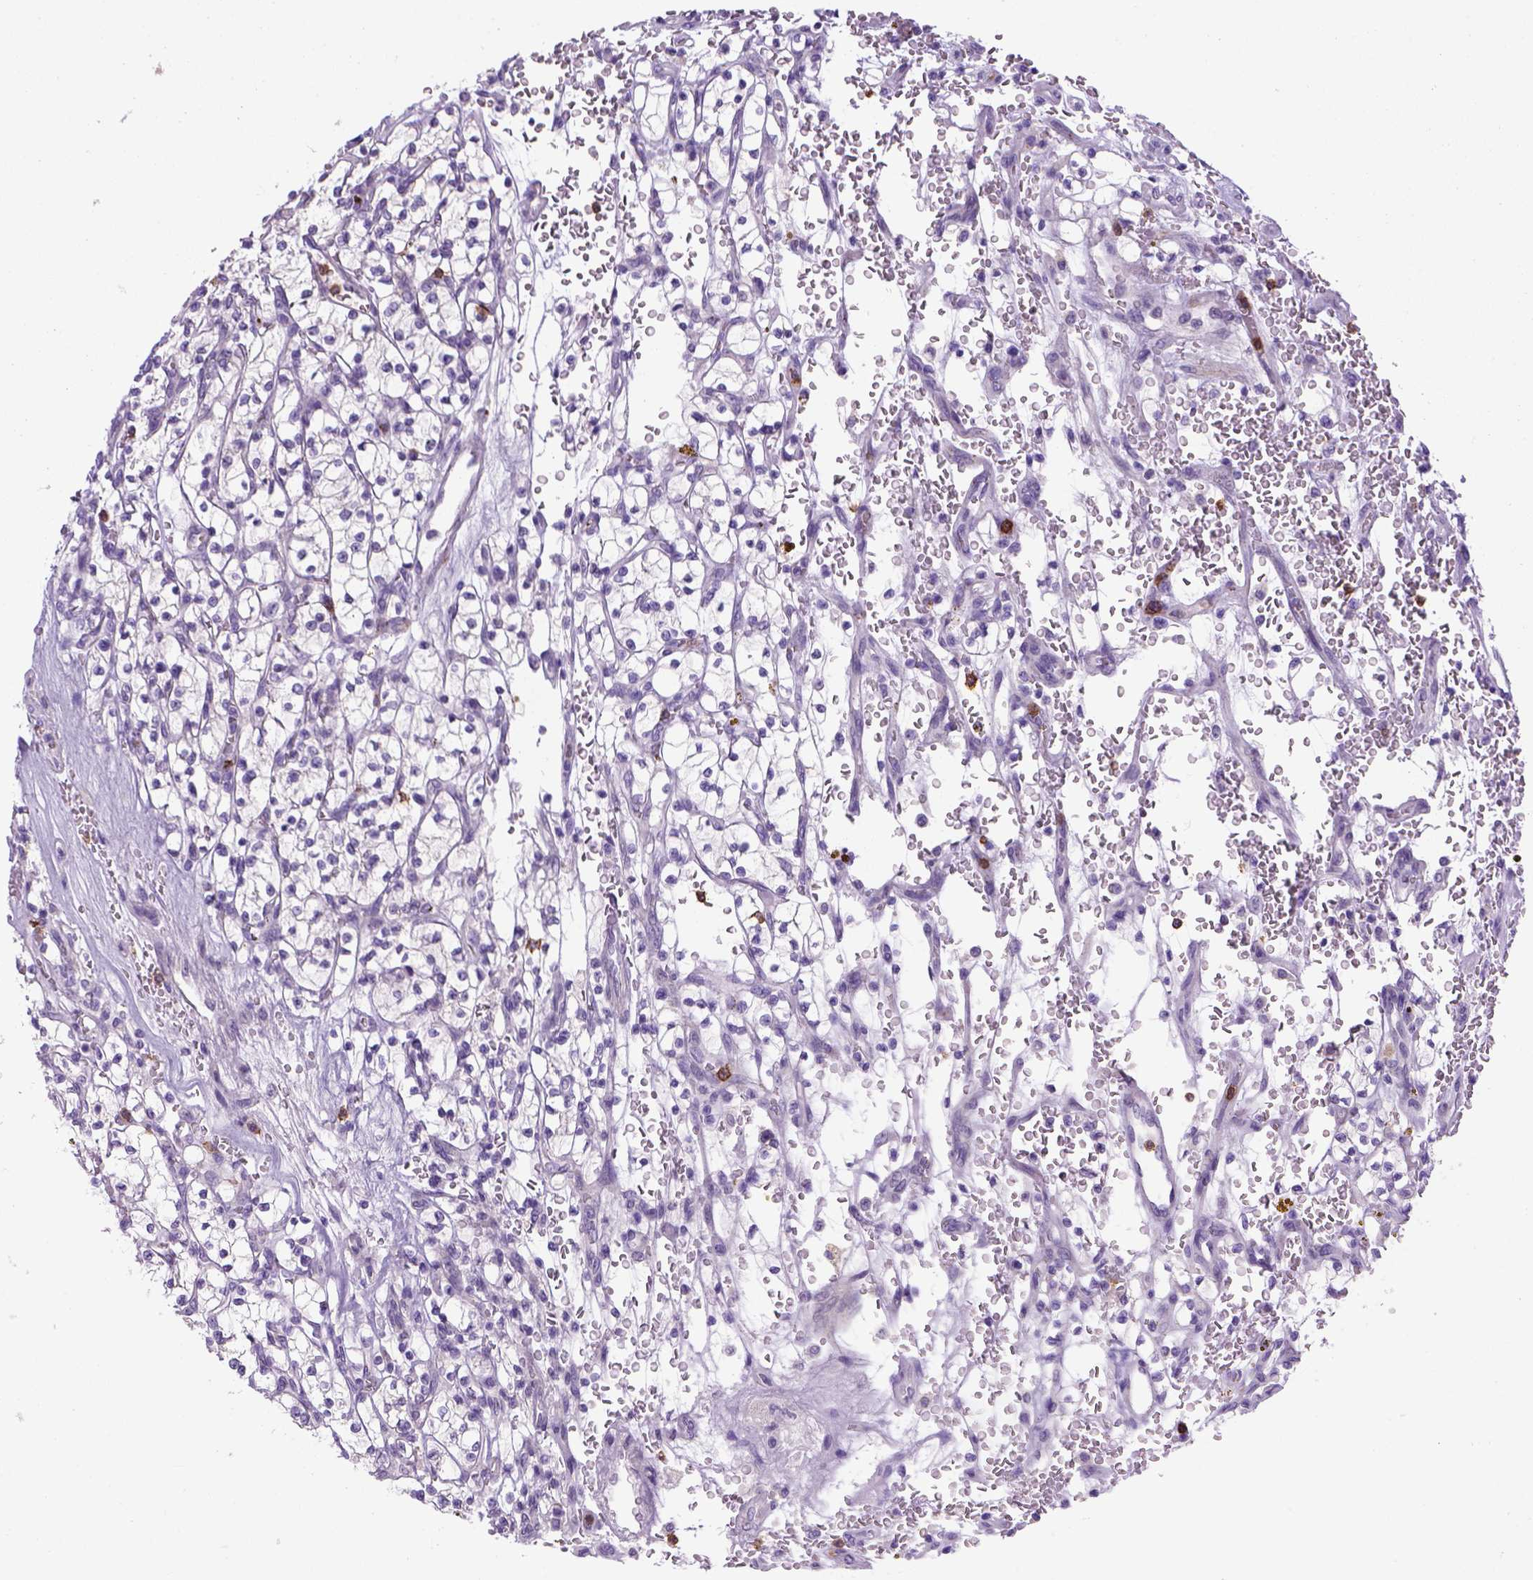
{"staining": {"intensity": "negative", "quantity": "none", "location": "none"}, "tissue": "renal cancer", "cell_type": "Tumor cells", "image_type": "cancer", "snomed": [{"axis": "morphology", "description": "Adenocarcinoma, NOS"}, {"axis": "topography", "description": "Kidney"}], "caption": "Tumor cells show no significant positivity in renal cancer.", "gene": "CD3E", "patient": {"sex": "female", "age": 64}}